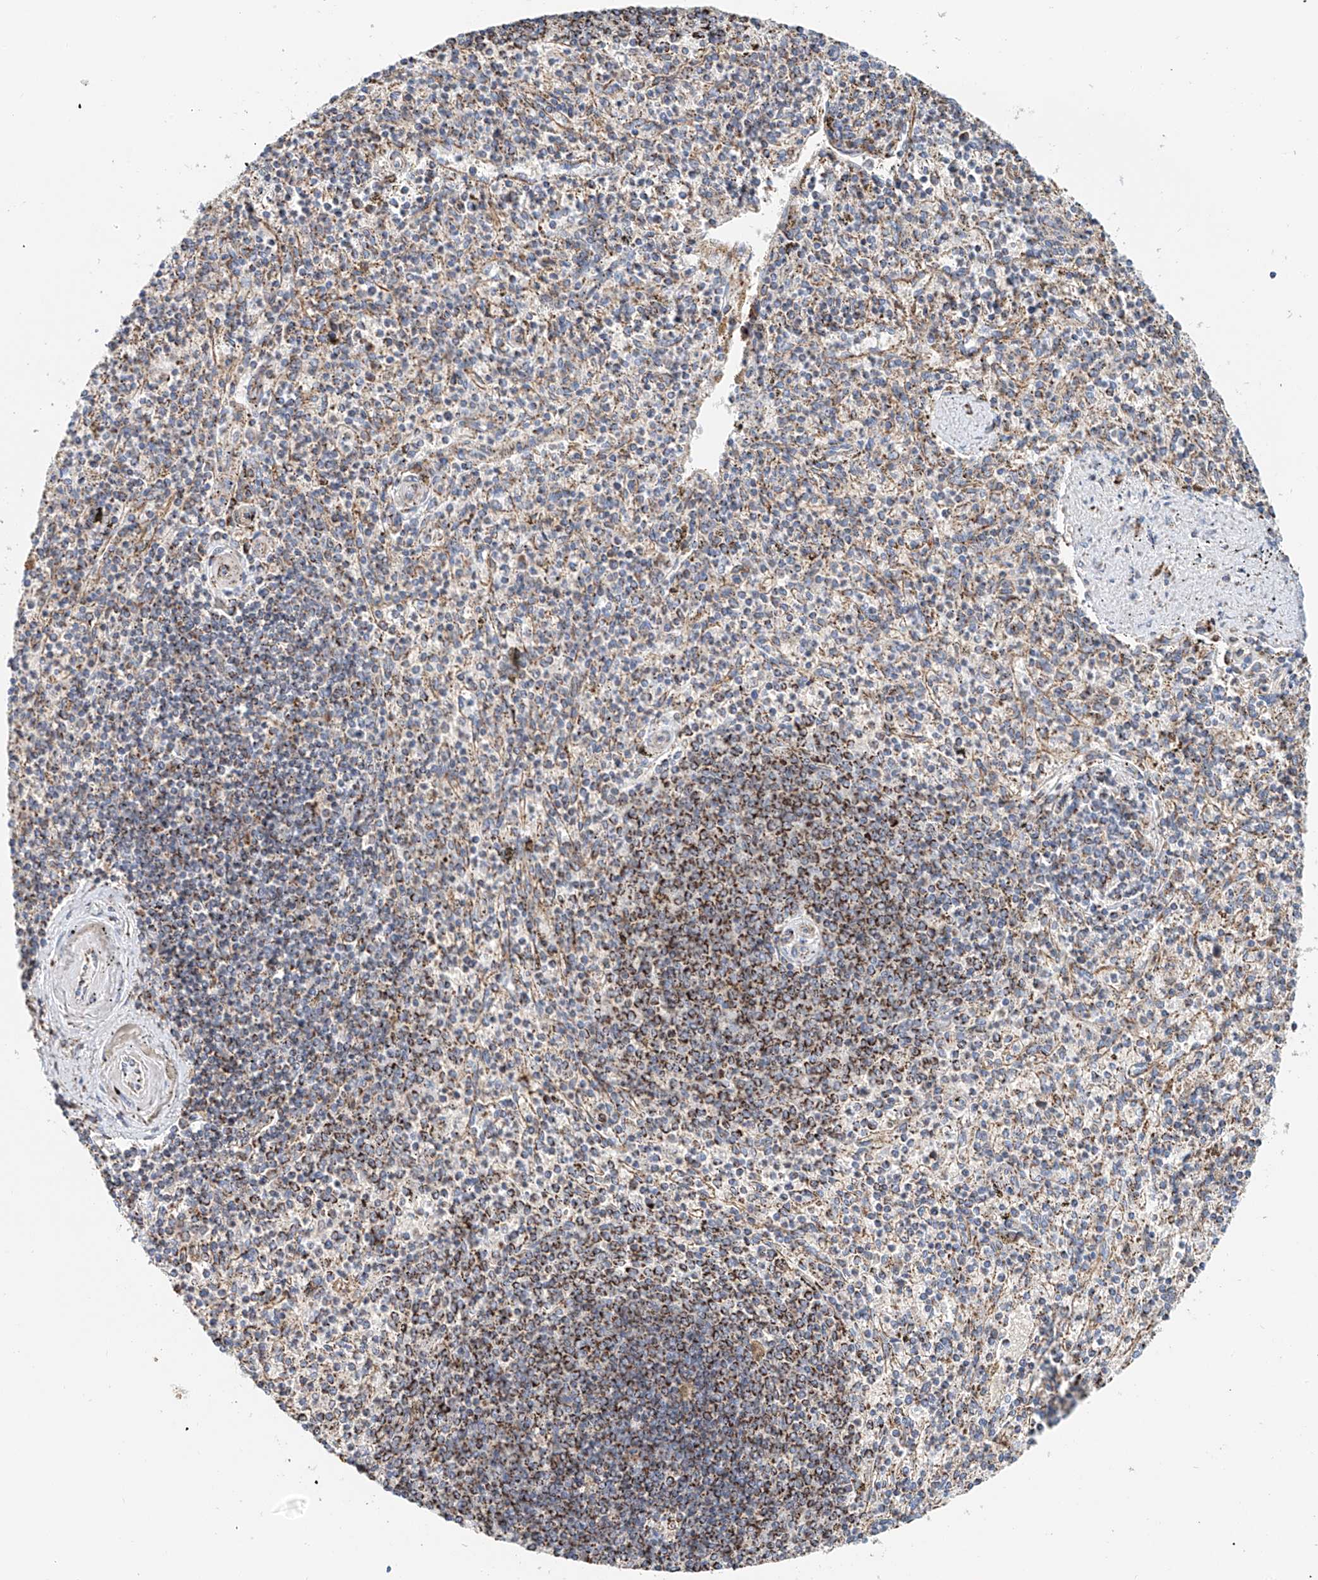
{"staining": {"intensity": "strong", "quantity": "<25%", "location": "cytoplasmic/membranous"}, "tissue": "spleen", "cell_type": "Cells in red pulp", "image_type": "normal", "snomed": [{"axis": "morphology", "description": "Normal tissue, NOS"}, {"axis": "topography", "description": "Spleen"}], "caption": "High-power microscopy captured an IHC histopathology image of benign spleen, revealing strong cytoplasmic/membranous staining in approximately <25% of cells in red pulp. The staining was performed using DAB, with brown indicating positive protein expression. Nuclei are stained blue with hematoxylin.", "gene": "CARD10", "patient": {"sex": "male", "age": 72}}